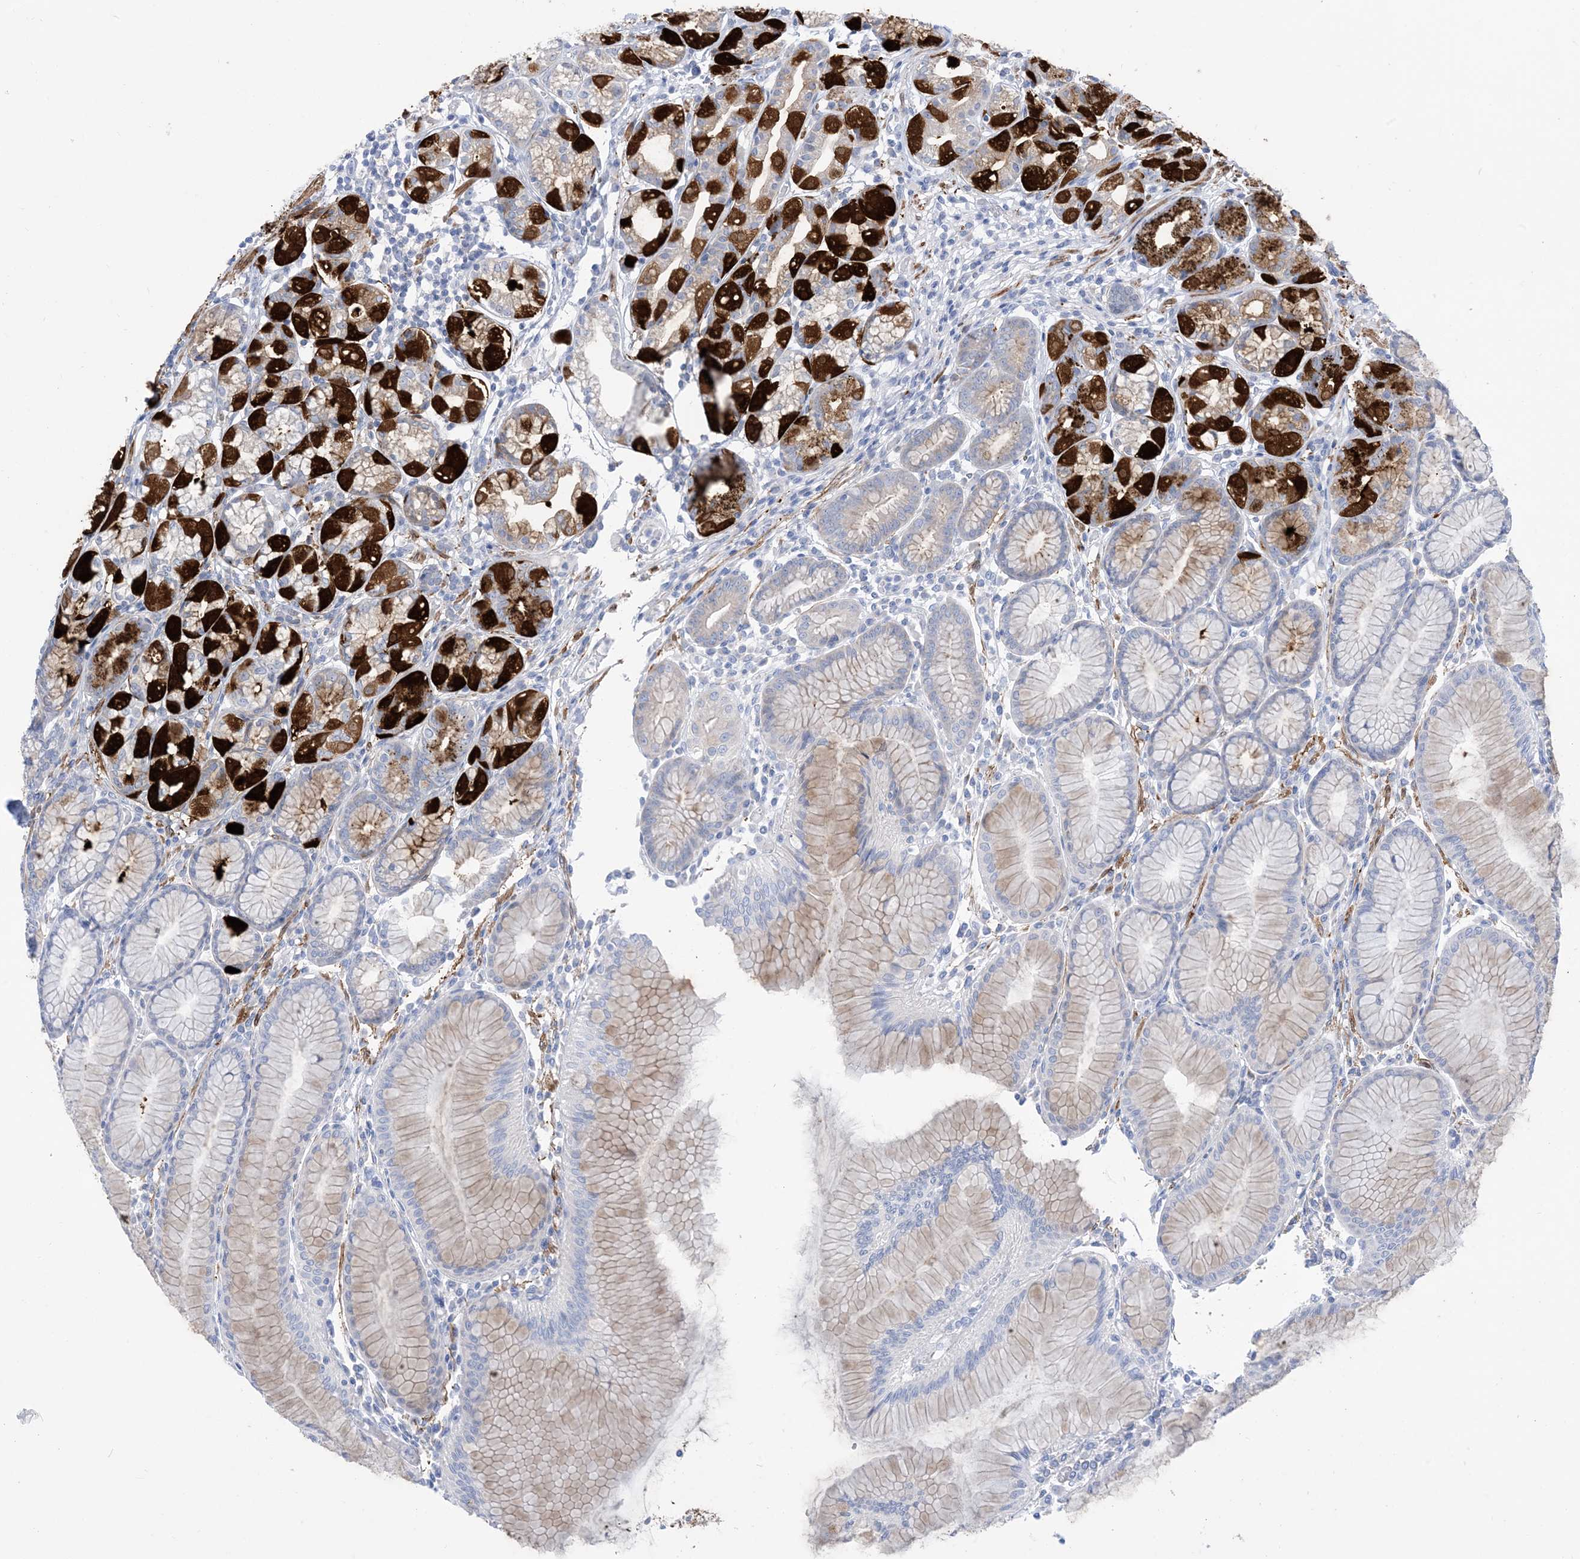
{"staining": {"intensity": "strong", "quantity": "25%-75%", "location": "cytoplasmic/membranous"}, "tissue": "stomach", "cell_type": "Glandular cells", "image_type": "normal", "snomed": [{"axis": "morphology", "description": "Normal tissue, NOS"}, {"axis": "topography", "description": "Stomach"}], "caption": "Stomach stained with DAB (3,3'-diaminobenzidine) immunohistochemistry (IHC) demonstrates high levels of strong cytoplasmic/membranous positivity in about 25%-75% of glandular cells.", "gene": "MARS2", "patient": {"sex": "female", "age": 57}}